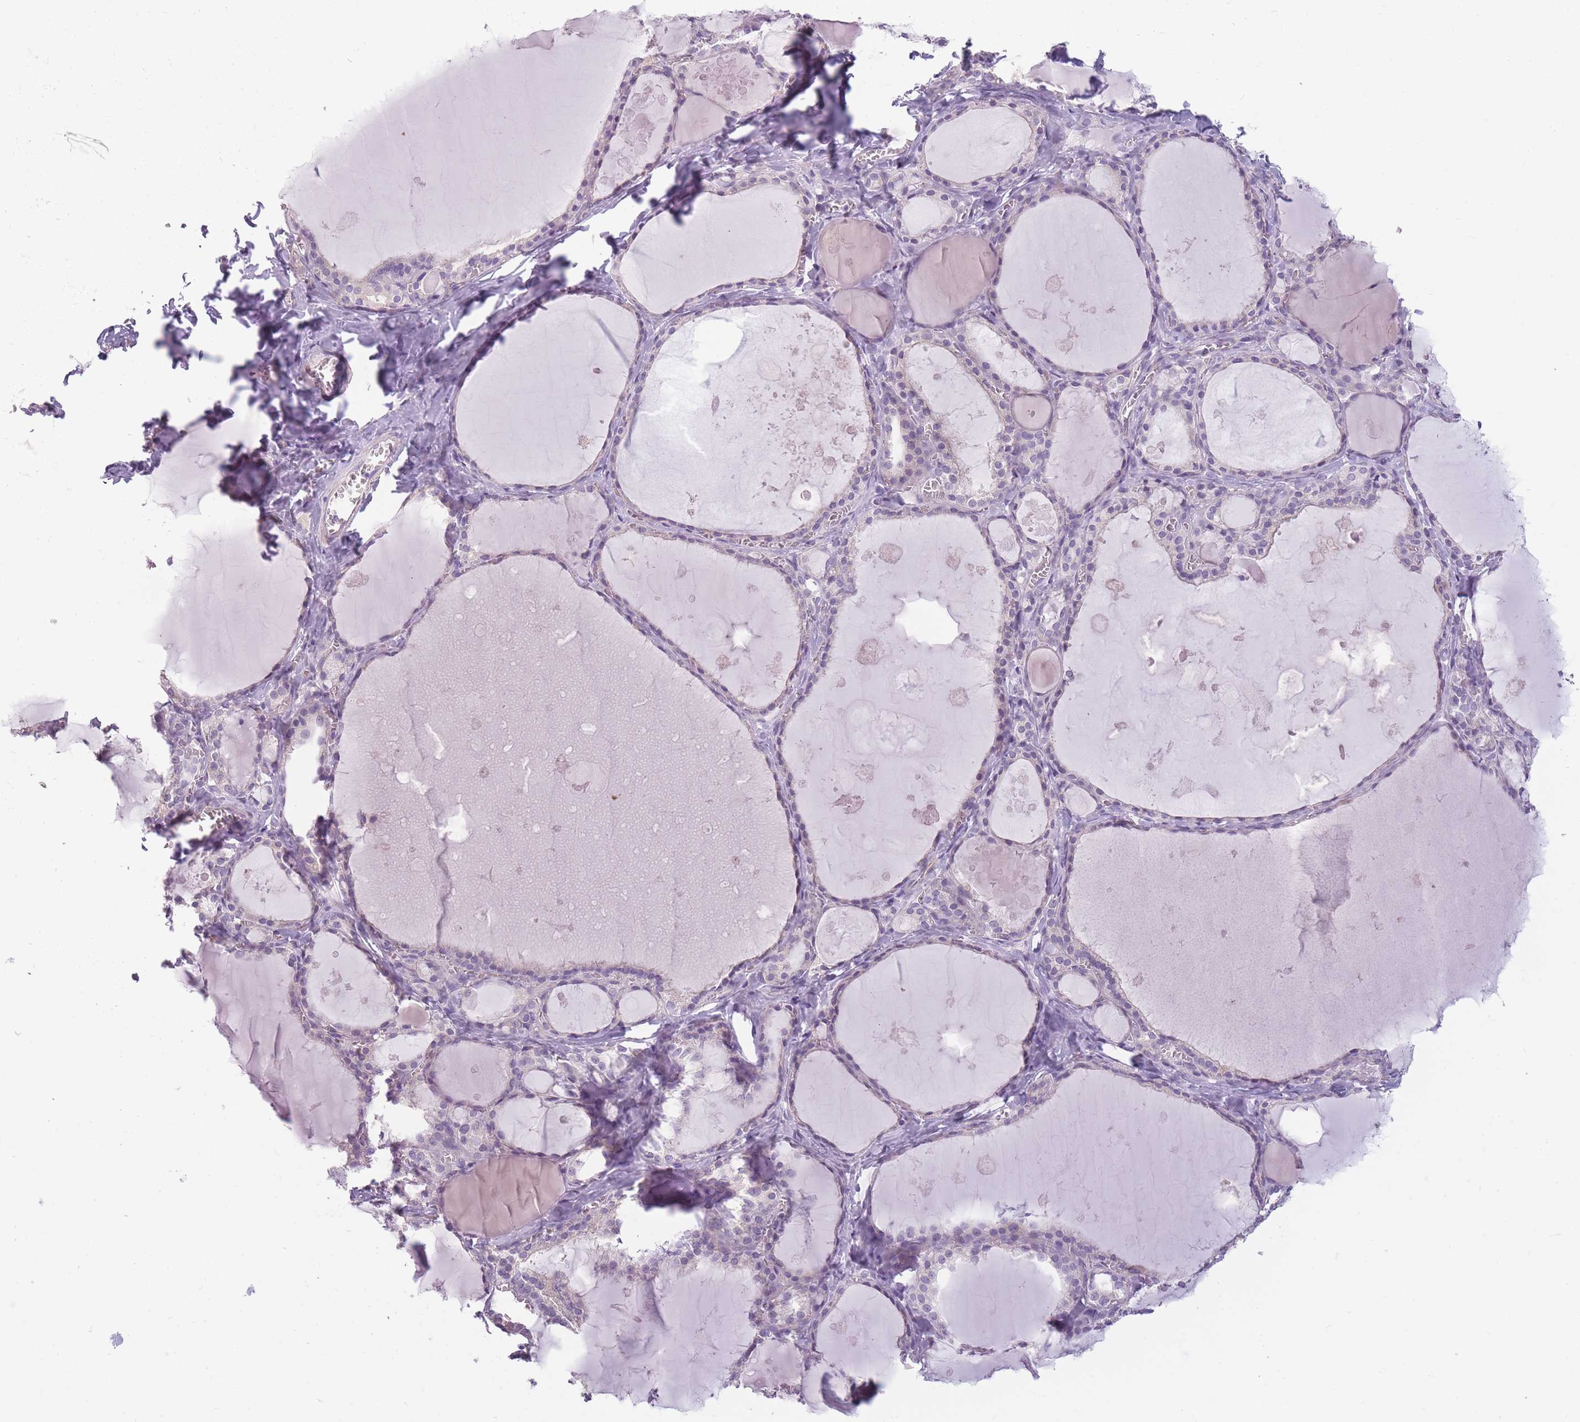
{"staining": {"intensity": "weak", "quantity": "<25%", "location": "cytoplasmic/membranous"}, "tissue": "thyroid gland", "cell_type": "Glandular cells", "image_type": "normal", "snomed": [{"axis": "morphology", "description": "Normal tissue, NOS"}, {"axis": "topography", "description": "Thyroid gland"}], "caption": "Glandular cells show no significant expression in benign thyroid gland. The staining is performed using DAB (3,3'-diaminobenzidine) brown chromogen with nuclei counter-stained in using hematoxylin.", "gene": "TMEM236", "patient": {"sex": "male", "age": 56}}